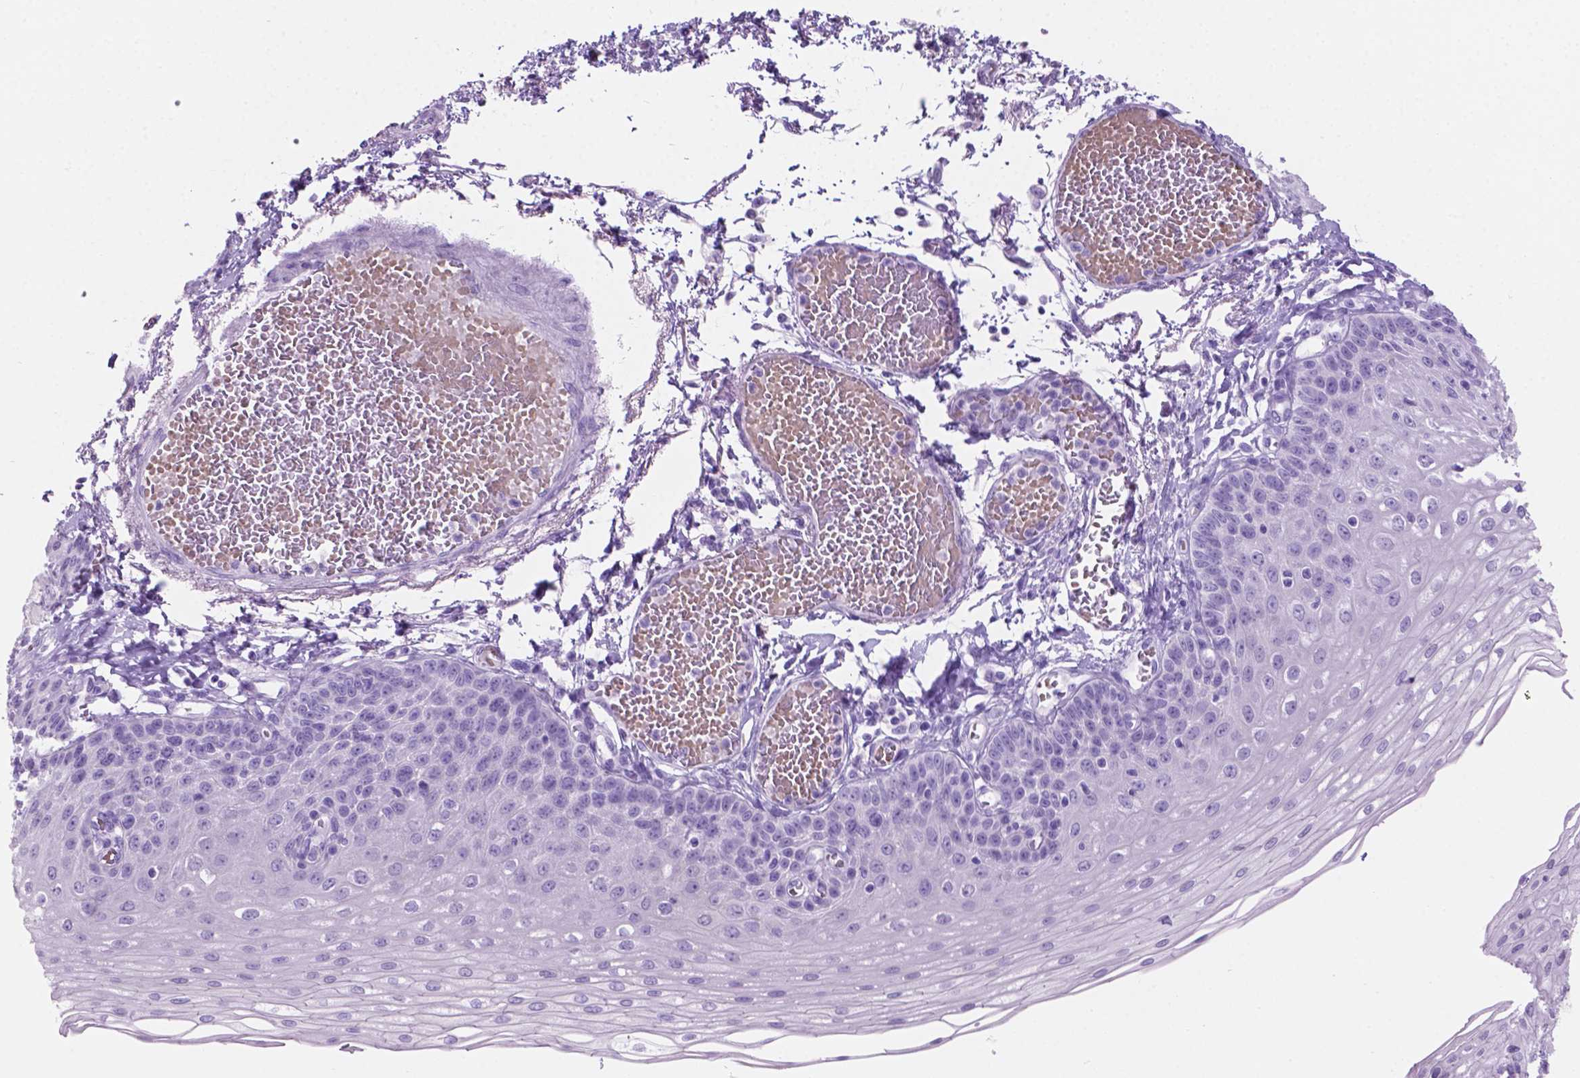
{"staining": {"intensity": "negative", "quantity": "none", "location": "none"}, "tissue": "esophagus", "cell_type": "Squamous epithelial cells", "image_type": "normal", "snomed": [{"axis": "morphology", "description": "Normal tissue, NOS"}, {"axis": "morphology", "description": "Adenocarcinoma, NOS"}, {"axis": "topography", "description": "Esophagus"}], "caption": "Immunohistochemistry micrograph of unremarkable human esophagus stained for a protein (brown), which displays no expression in squamous epithelial cells.", "gene": "GRIN2B", "patient": {"sex": "male", "age": 81}}